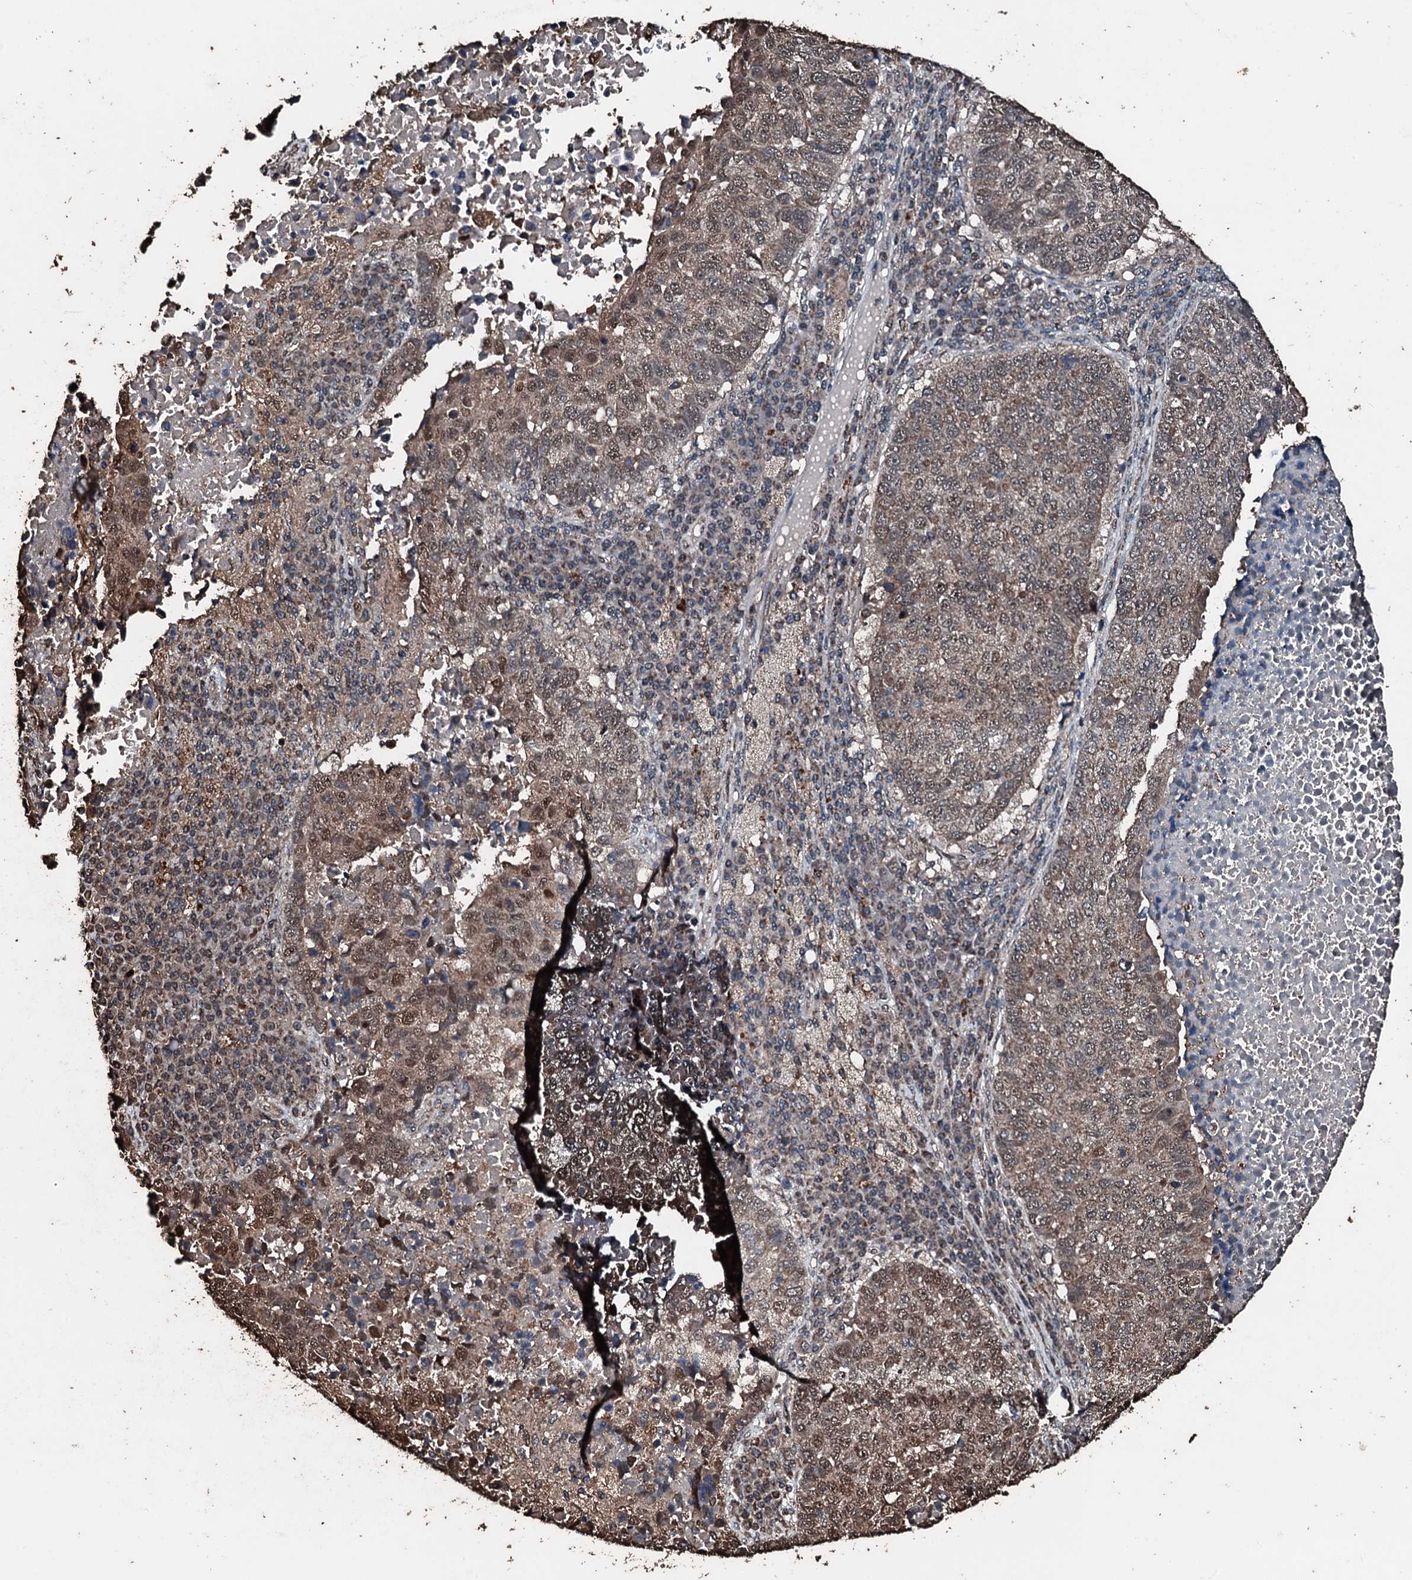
{"staining": {"intensity": "moderate", "quantity": ">75%", "location": "cytoplasmic/membranous,nuclear"}, "tissue": "lung cancer", "cell_type": "Tumor cells", "image_type": "cancer", "snomed": [{"axis": "morphology", "description": "Squamous cell carcinoma, NOS"}, {"axis": "topography", "description": "Lung"}], "caption": "Human lung cancer (squamous cell carcinoma) stained with a protein marker shows moderate staining in tumor cells.", "gene": "FAAP24", "patient": {"sex": "male", "age": 73}}